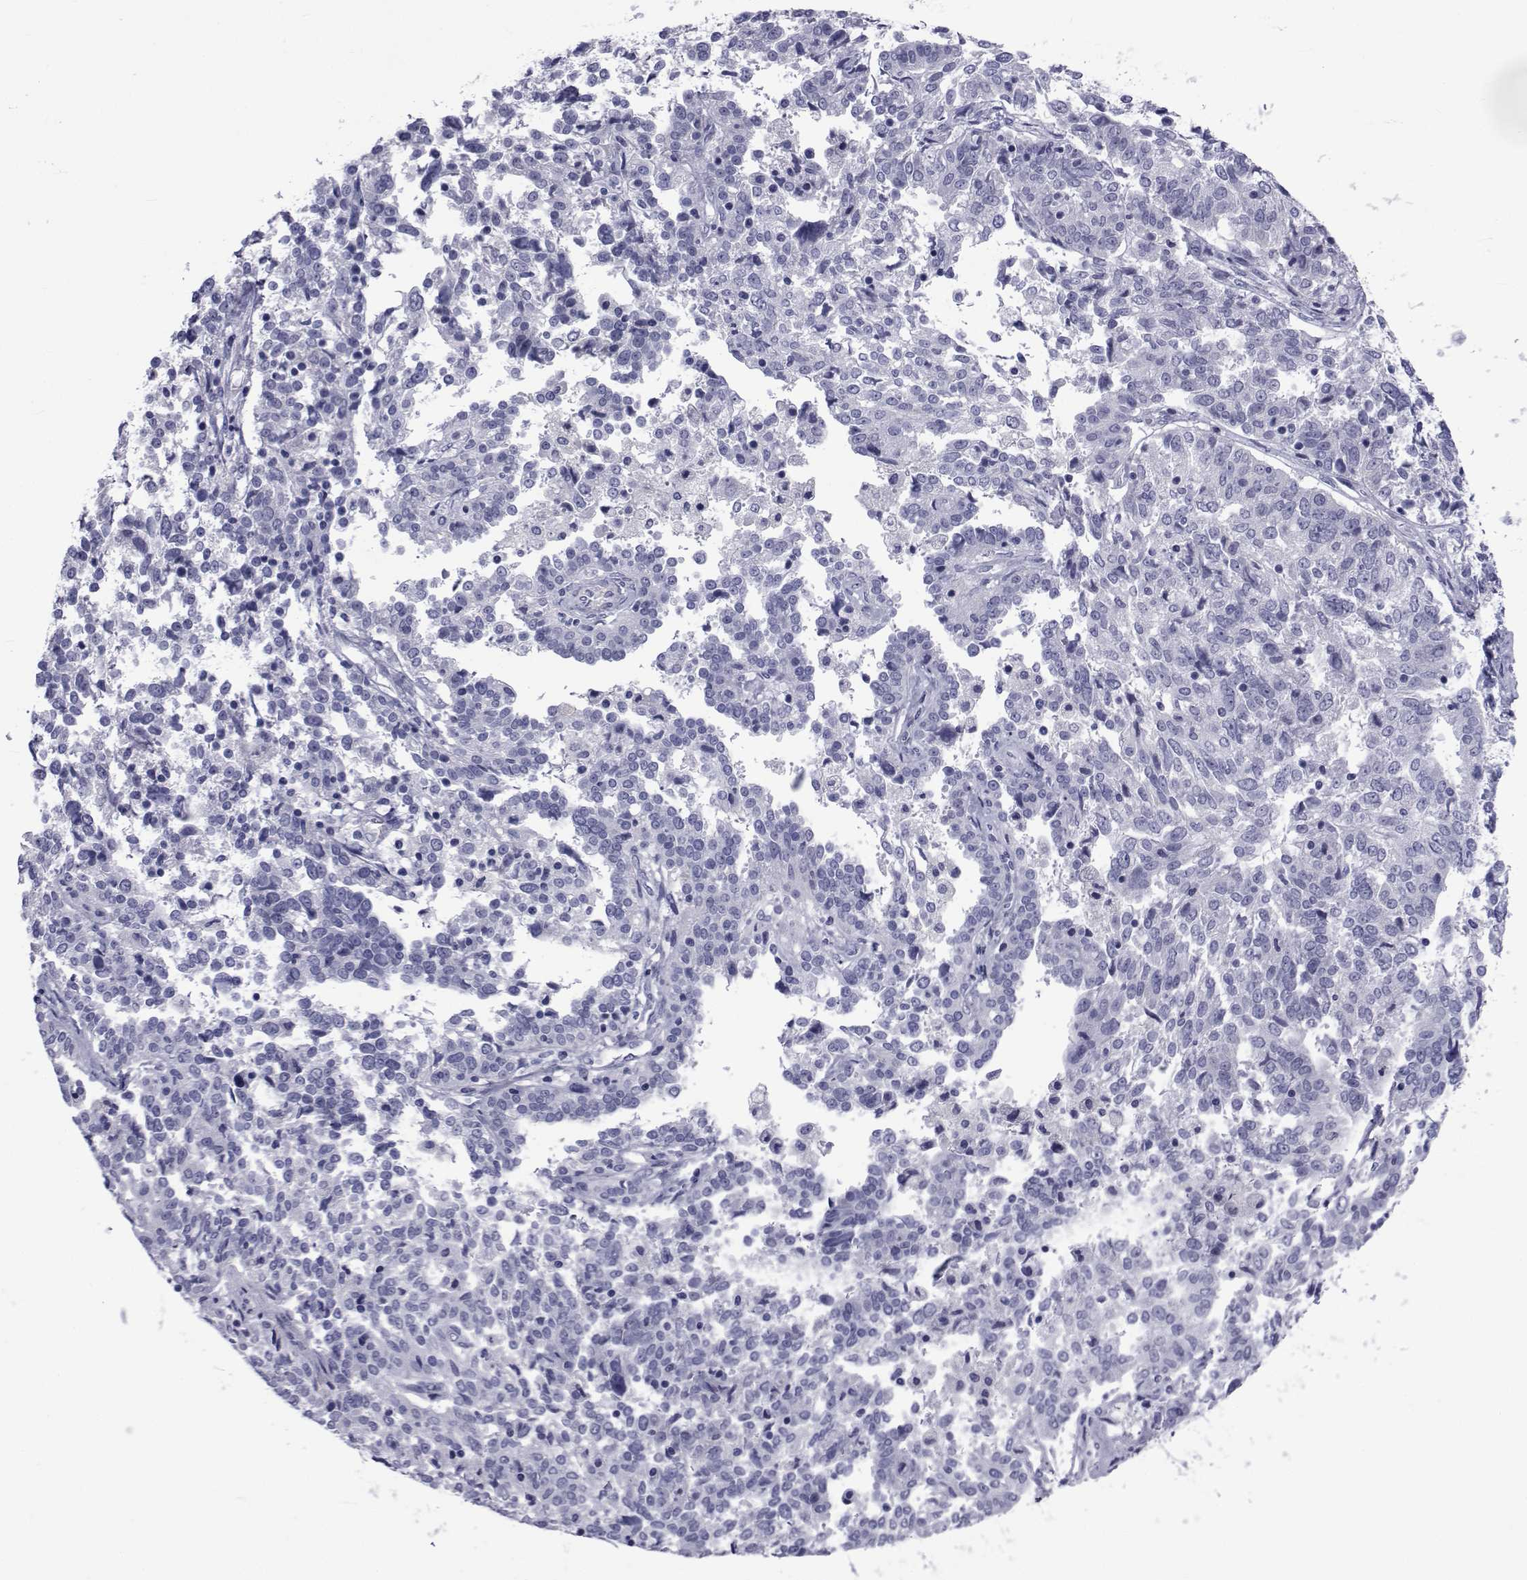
{"staining": {"intensity": "negative", "quantity": "none", "location": "none"}, "tissue": "ovarian cancer", "cell_type": "Tumor cells", "image_type": "cancer", "snomed": [{"axis": "morphology", "description": "Cystadenocarcinoma, serous, NOS"}, {"axis": "topography", "description": "Ovary"}], "caption": "High magnification brightfield microscopy of ovarian cancer (serous cystadenocarcinoma) stained with DAB (brown) and counterstained with hematoxylin (blue): tumor cells show no significant positivity.", "gene": "GKAP1", "patient": {"sex": "female", "age": 67}}